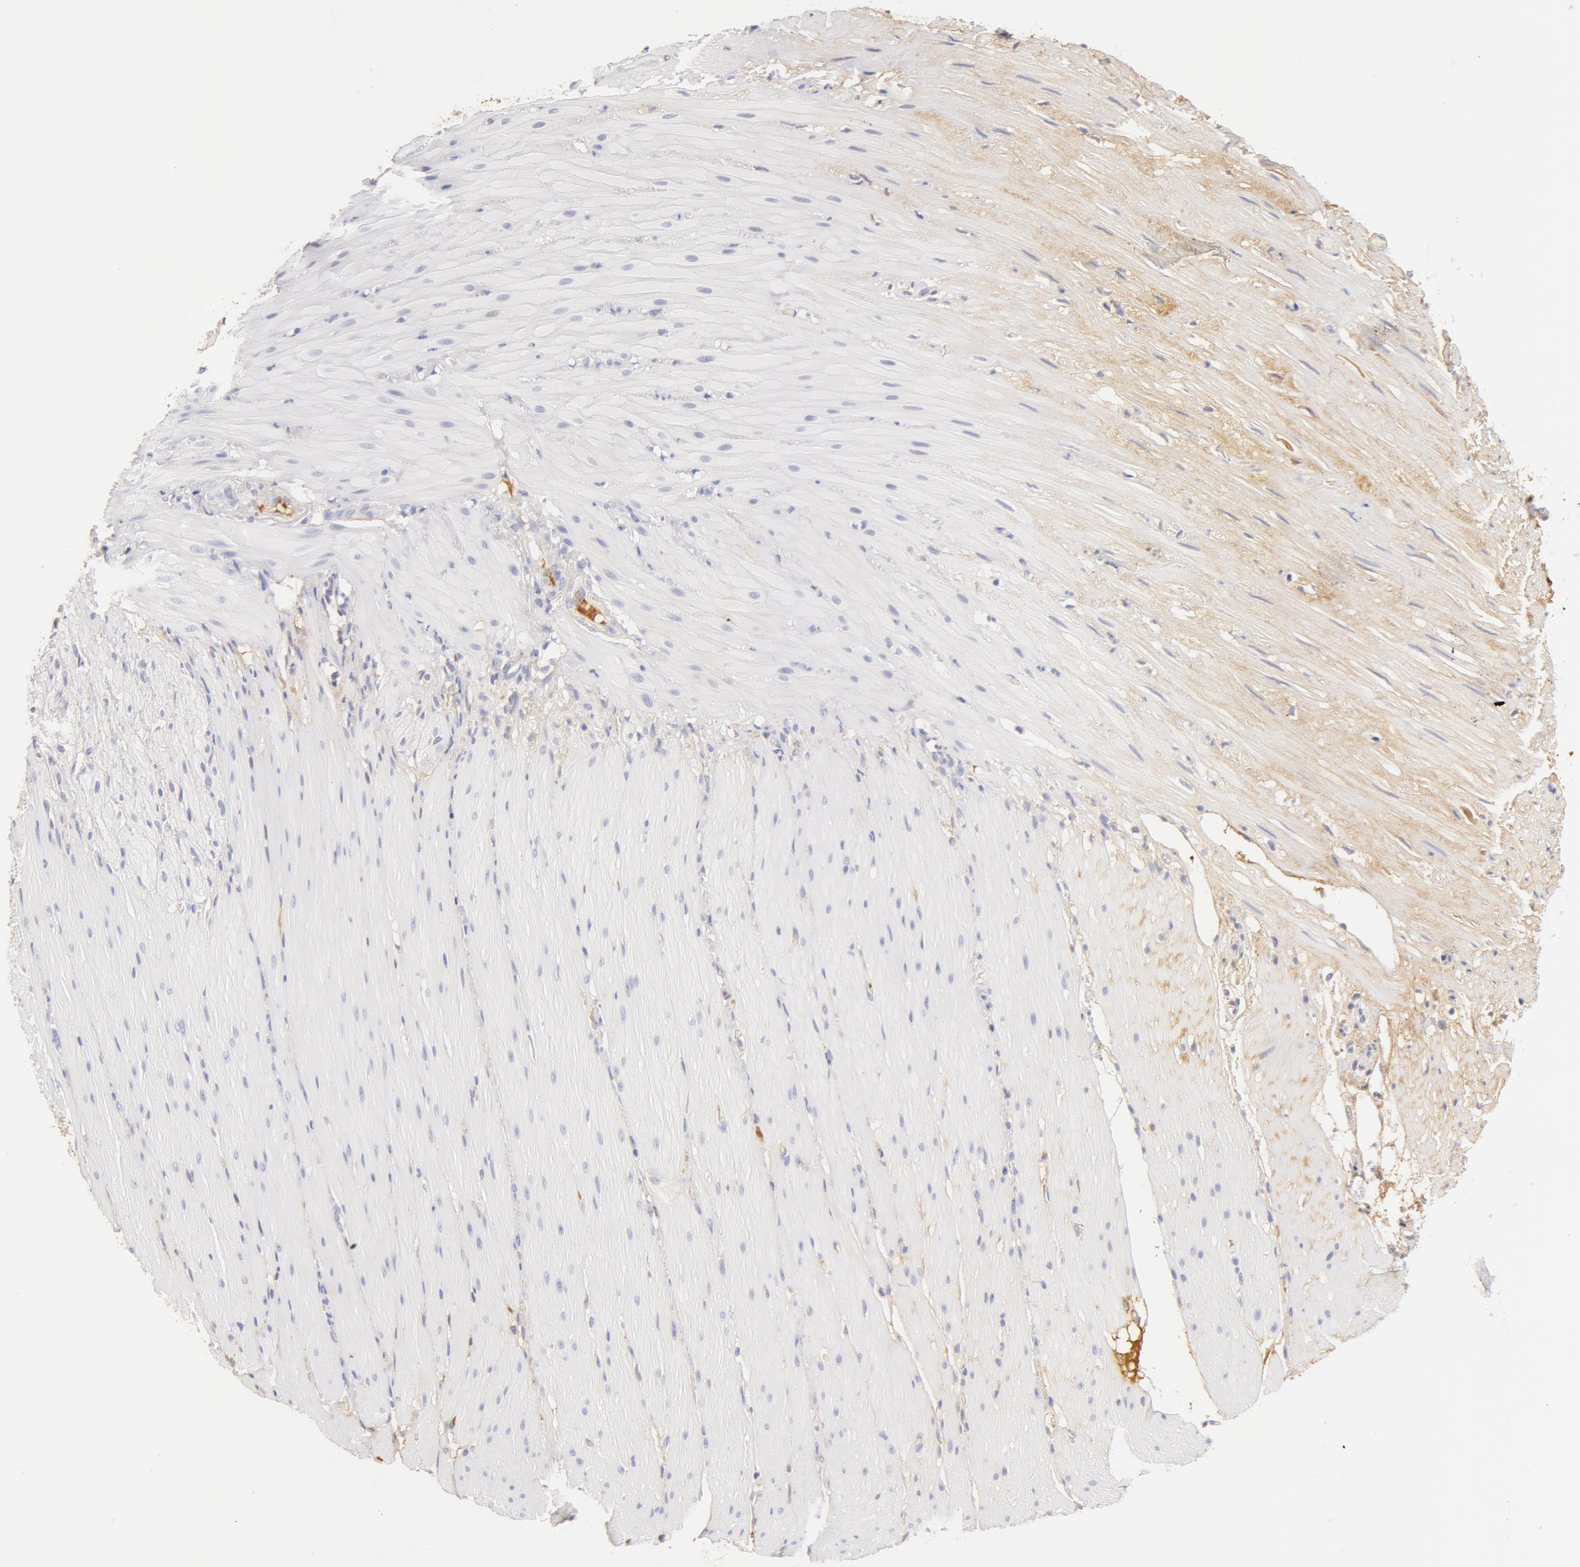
{"staining": {"intensity": "weak", "quantity": "25%-75%", "location": "cytoplasmic/membranous"}, "tissue": "smooth muscle", "cell_type": "Smooth muscle cells", "image_type": "normal", "snomed": [{"axis": "morphology", "description": "Normal tissue, NOS"}, {"axis": "topography", "description": "Duodenum"}], "caption": "Immunohistochemistry micrograph of benign human smooth muscle stained for a protein (brown), which displays low levels of weak cytoplasmic/membranous expression in approximately 25%-75% of smooth muscle cells.", "gene": "GC", "patient": {"sex": "male", "age": 63}}